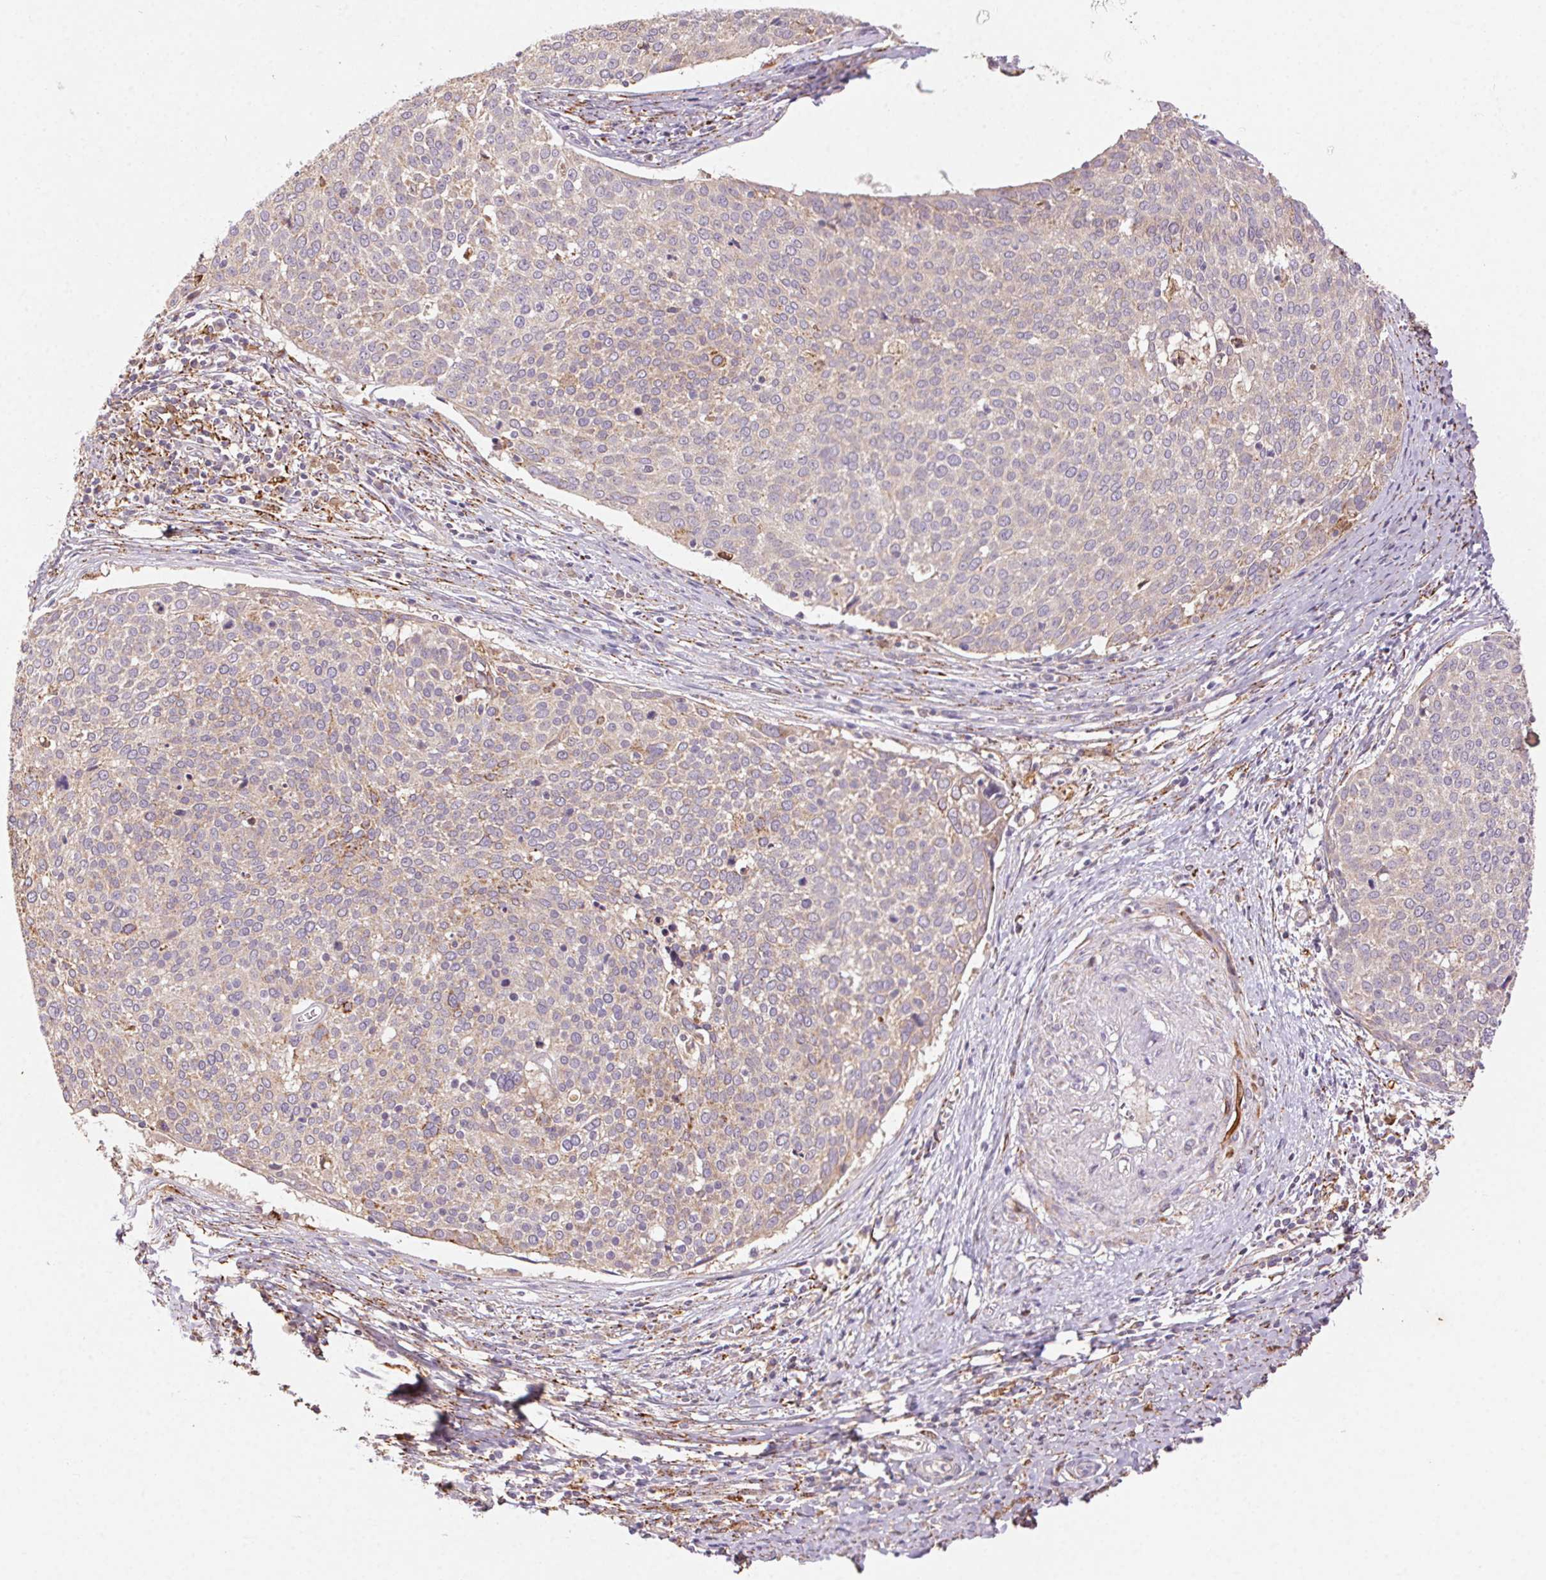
{"staining": {"intensity": "weak", "quantity": "25%-75%", "location": "cytoplasmic/membranous"}, "tissue": "cervical cancer", "cell_type": "Tumor cells", "image_type": "cancer", "snomed": [{"axis": "morphology", "description": "Squamous cell carcinoma, NOS"}, {"axis": "topography", "description": "Cervix"}], "caption": "Immunohistochemistry (DAB) staining of cervical cancer (squamous cell carcinoma) reveals weak cytoplasmic/membranous protein positivity in approximately 25%-75% of tumor cells. The staining was performed using DAB, with brown indicating positive protein expression. Nuclei are stained blue with hematoxylin.", "gene": "FNBP1L", "patient": {"sex": "female", "age": 39}}